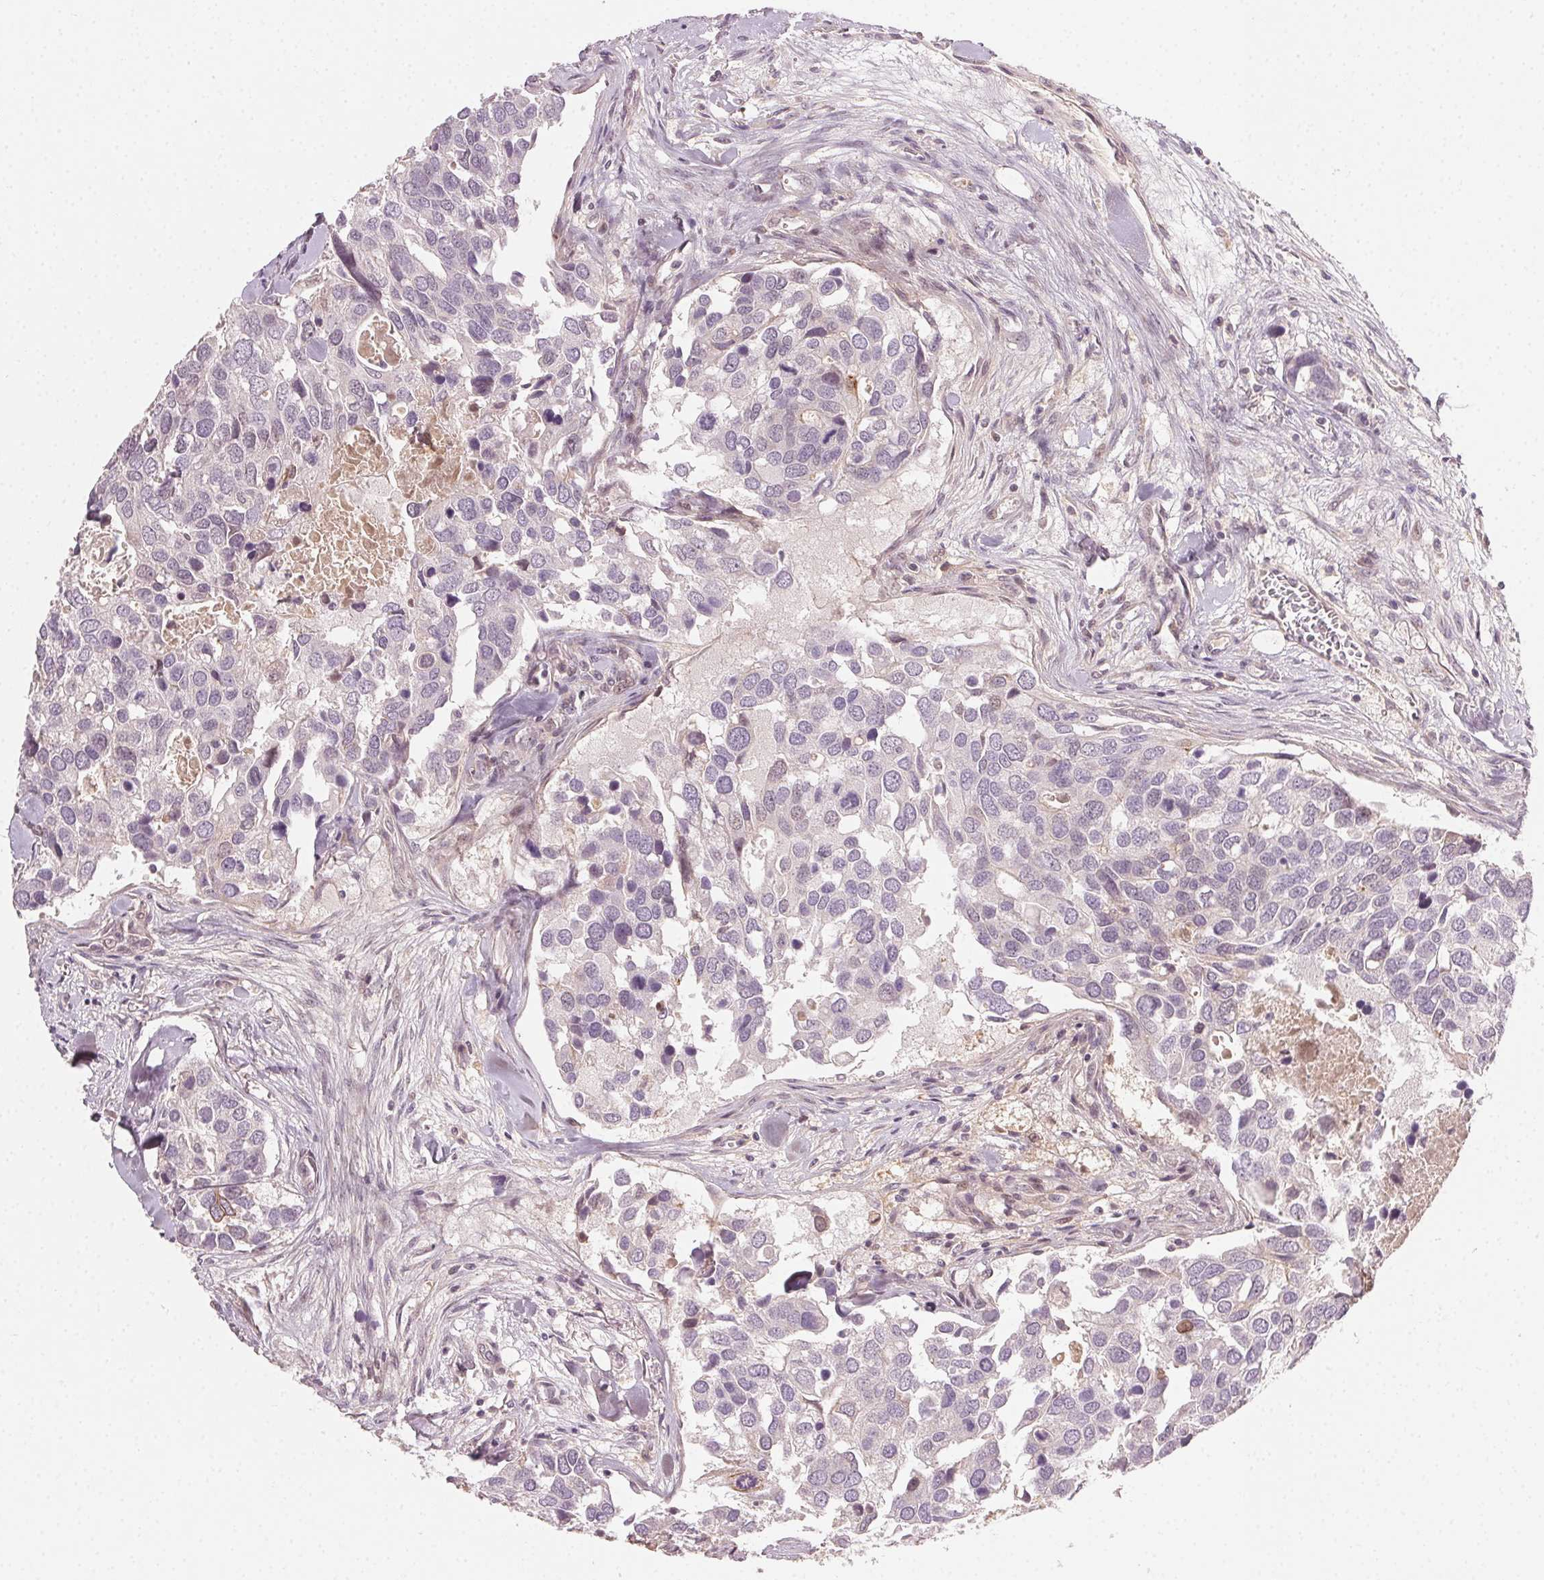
{"staining": {"intensity": "negative", "quantity": "none", "location": "none"}, "tissue": "breast cancer", "cell_type": "Tumor cells", "image_type": "cancer", "snomed": [{"axis": "morphology", "description": "Duct carcinoma"}, {"axis": "topography", "description": "Breast"}], "caption": "A photomicrograph of invasive ductal carcinoma (breast) stained for a protein displays no brown staining in tumor cells.", "gene": "TUB", "patient": {"sex": "female", "age": 83}}